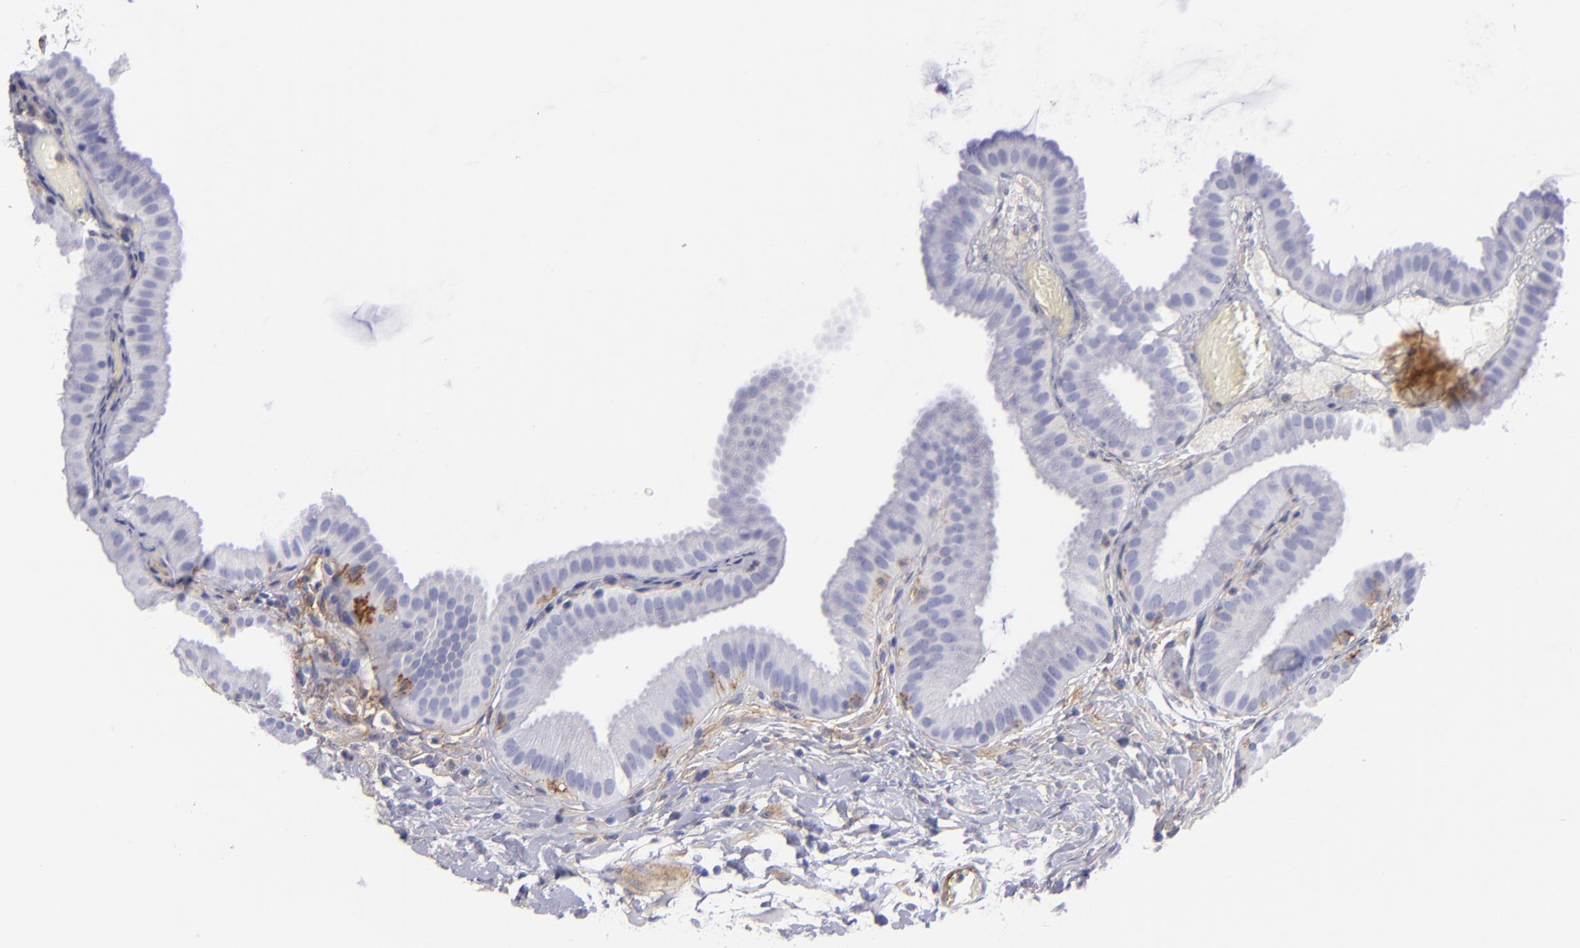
{"staining": {"intensity": "negative", "quantity": "none", "location": "none"}, "tissue": "gallbladder", "cell_type": "Glandular cells", "image_type": "normal", "snomed": [{"axis": "morphology", "description": "Normal tissue, NOS"}, {"axis": "topography", "description": "Gallbladder"}], "caption": "Immunohistochemical staining of normal gallbladder demonstrates no significant expression in glandular cells.", "gene": "ENTPD1", "patient": {"sex": "female", "age": 63}}